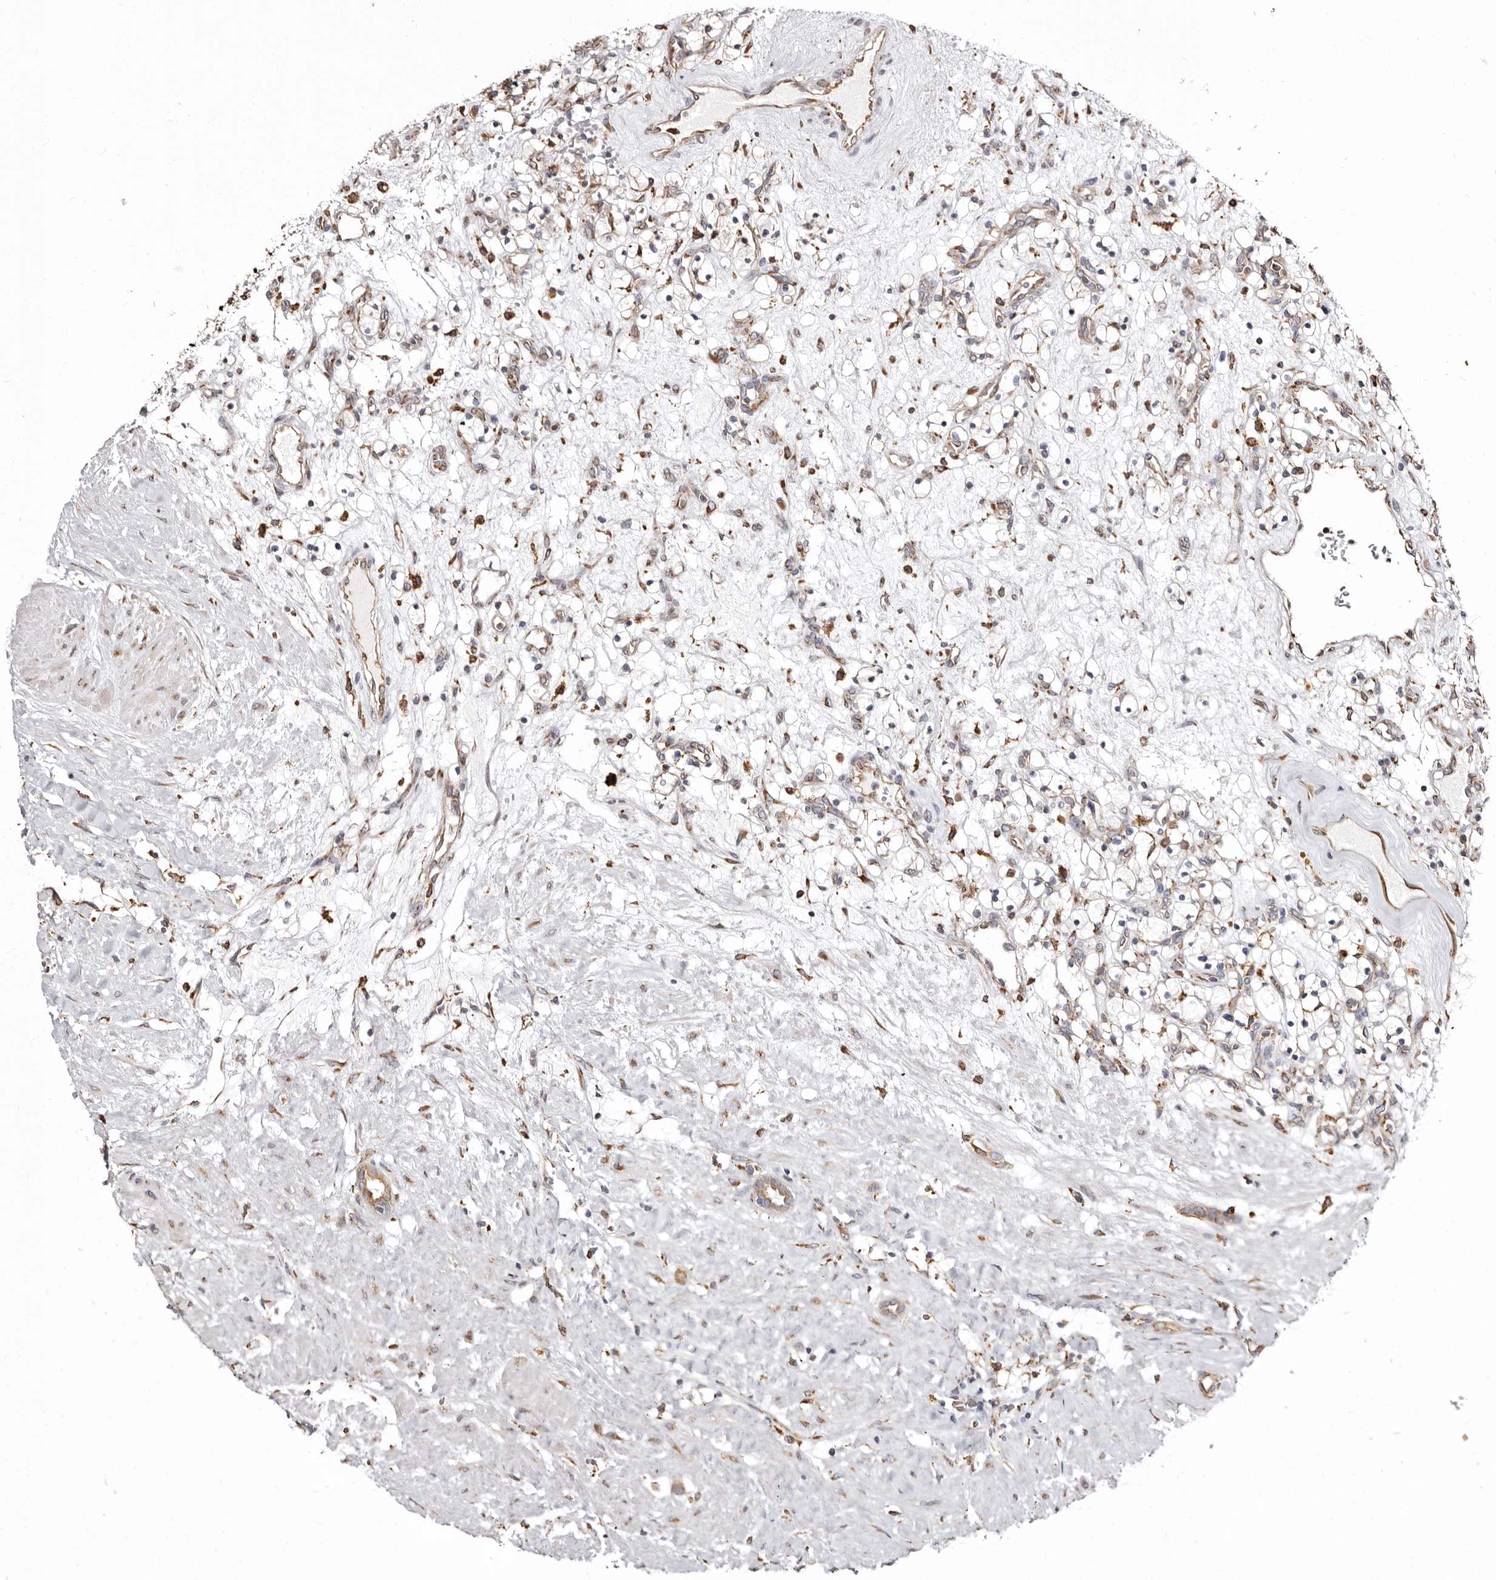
{"staining": {"intensity": "weak", "quantity": ">75%", "location": "cytoplasmic/membranous"}, "tissue": "renal cancer", "cell_type": "Tumor cells", "image_type": "cancer", "snomed": [{"axis": "morphology", "description": "Adenocarcinoma, NOS"}, {"axis": "topography", "description": "Kidney"}], "caption": "Weak cytoplasmic/membranous protein staining is present in about >75% of tumor cells in renal cancer (adenocarcinoma).", "gene": "ACBD6", "patient": {"sex": "female", "age": 57}}